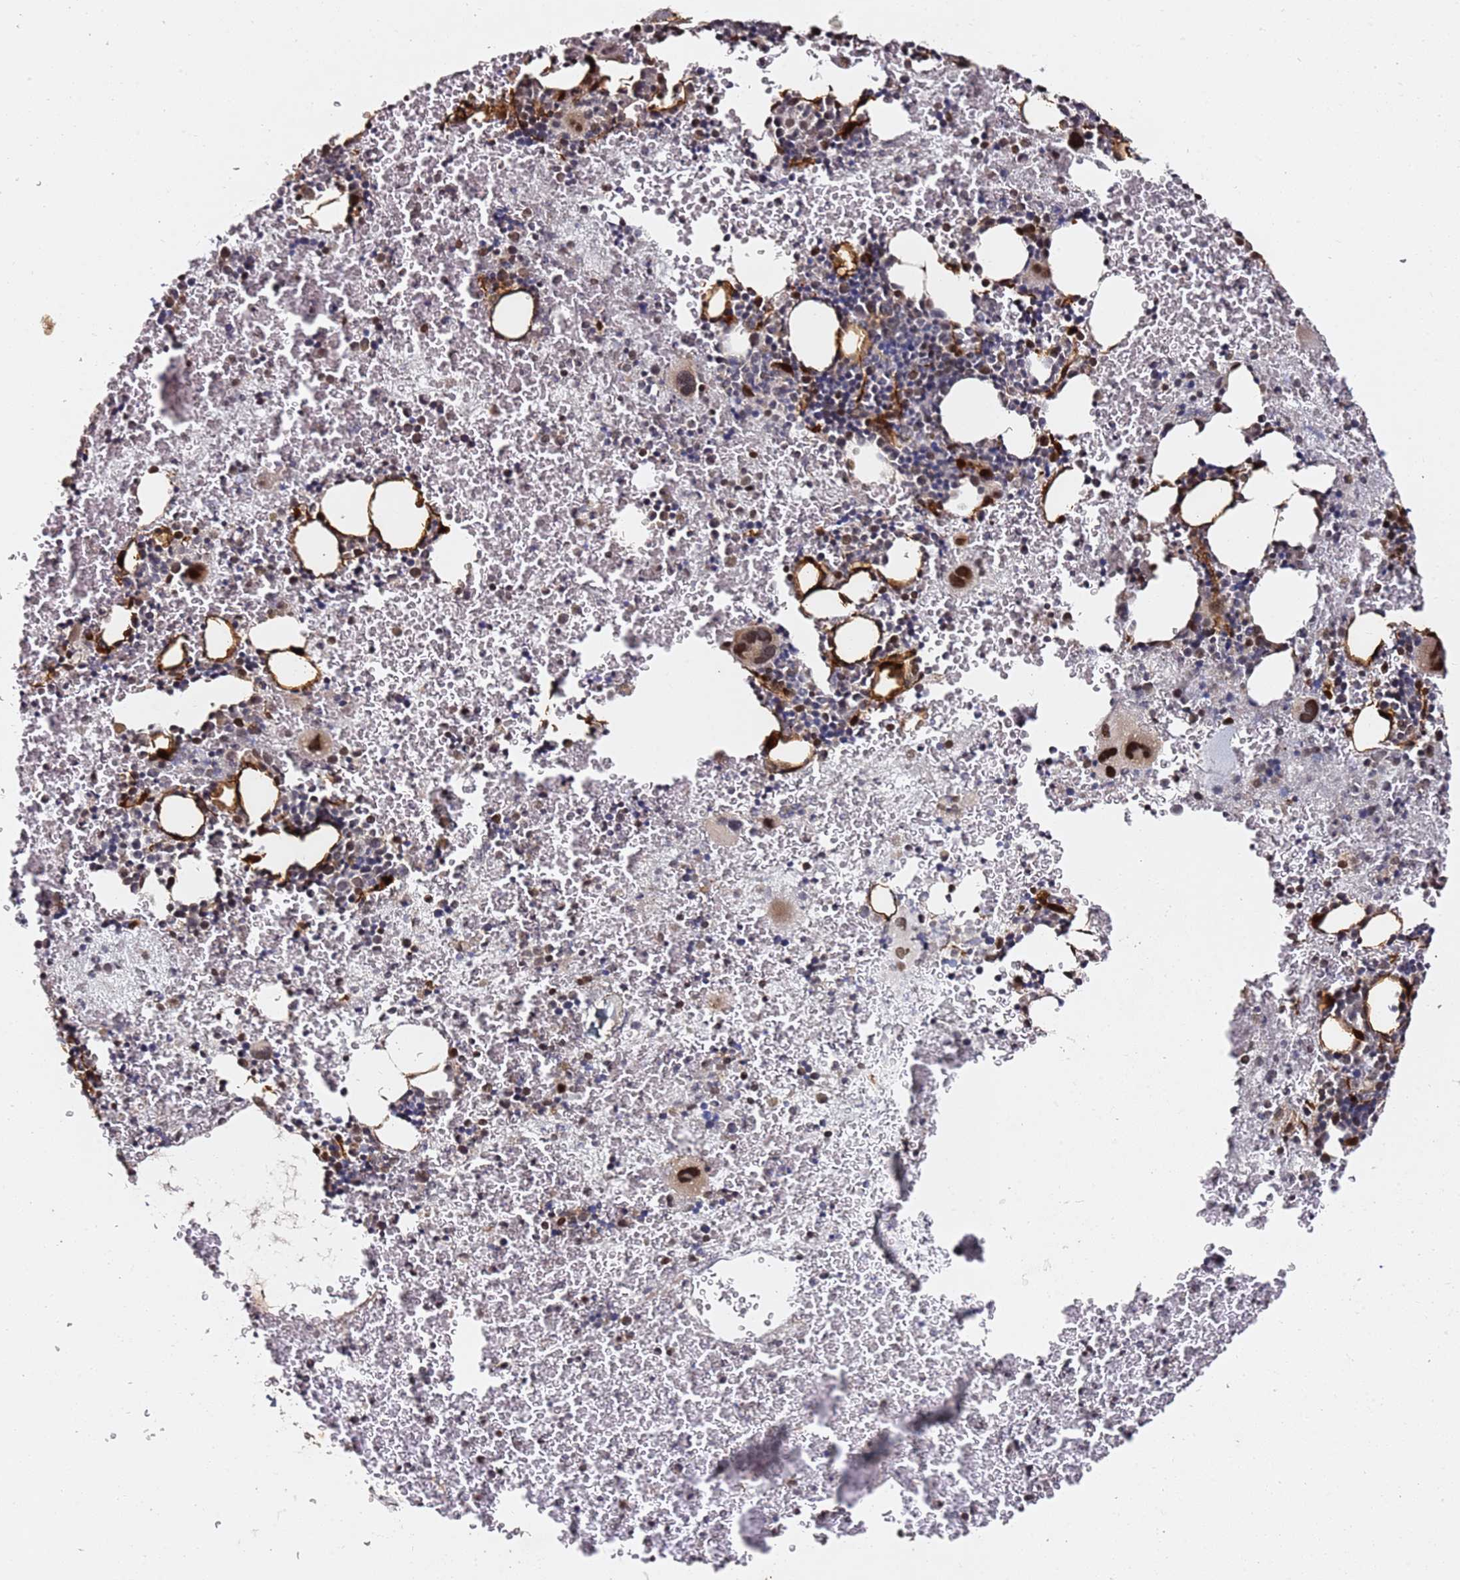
{"staining": {"intensity": "strong", "quantity": "<25%", "location": "nuclear"}, "tissue": "bone marrow", "cell_type": "Hematopoietic cells", "image_type": "normal", "snomed": [{"axis": "morphology", "description": "Normal tissue, NOS"}, {"axis": "topography", "description": "Bone marrow"}], "caption": "Hematopoietic cells reveal medium levels of strong nuclear positivity in approximately <25% of cells in normal human bone marrow. (DAB (3,3'-diaminobenzidine) IHC with brightfield microscopy, high magnification).", "gene": "TP53AIP1", "patient": {"sex": "male", "age": 11}}